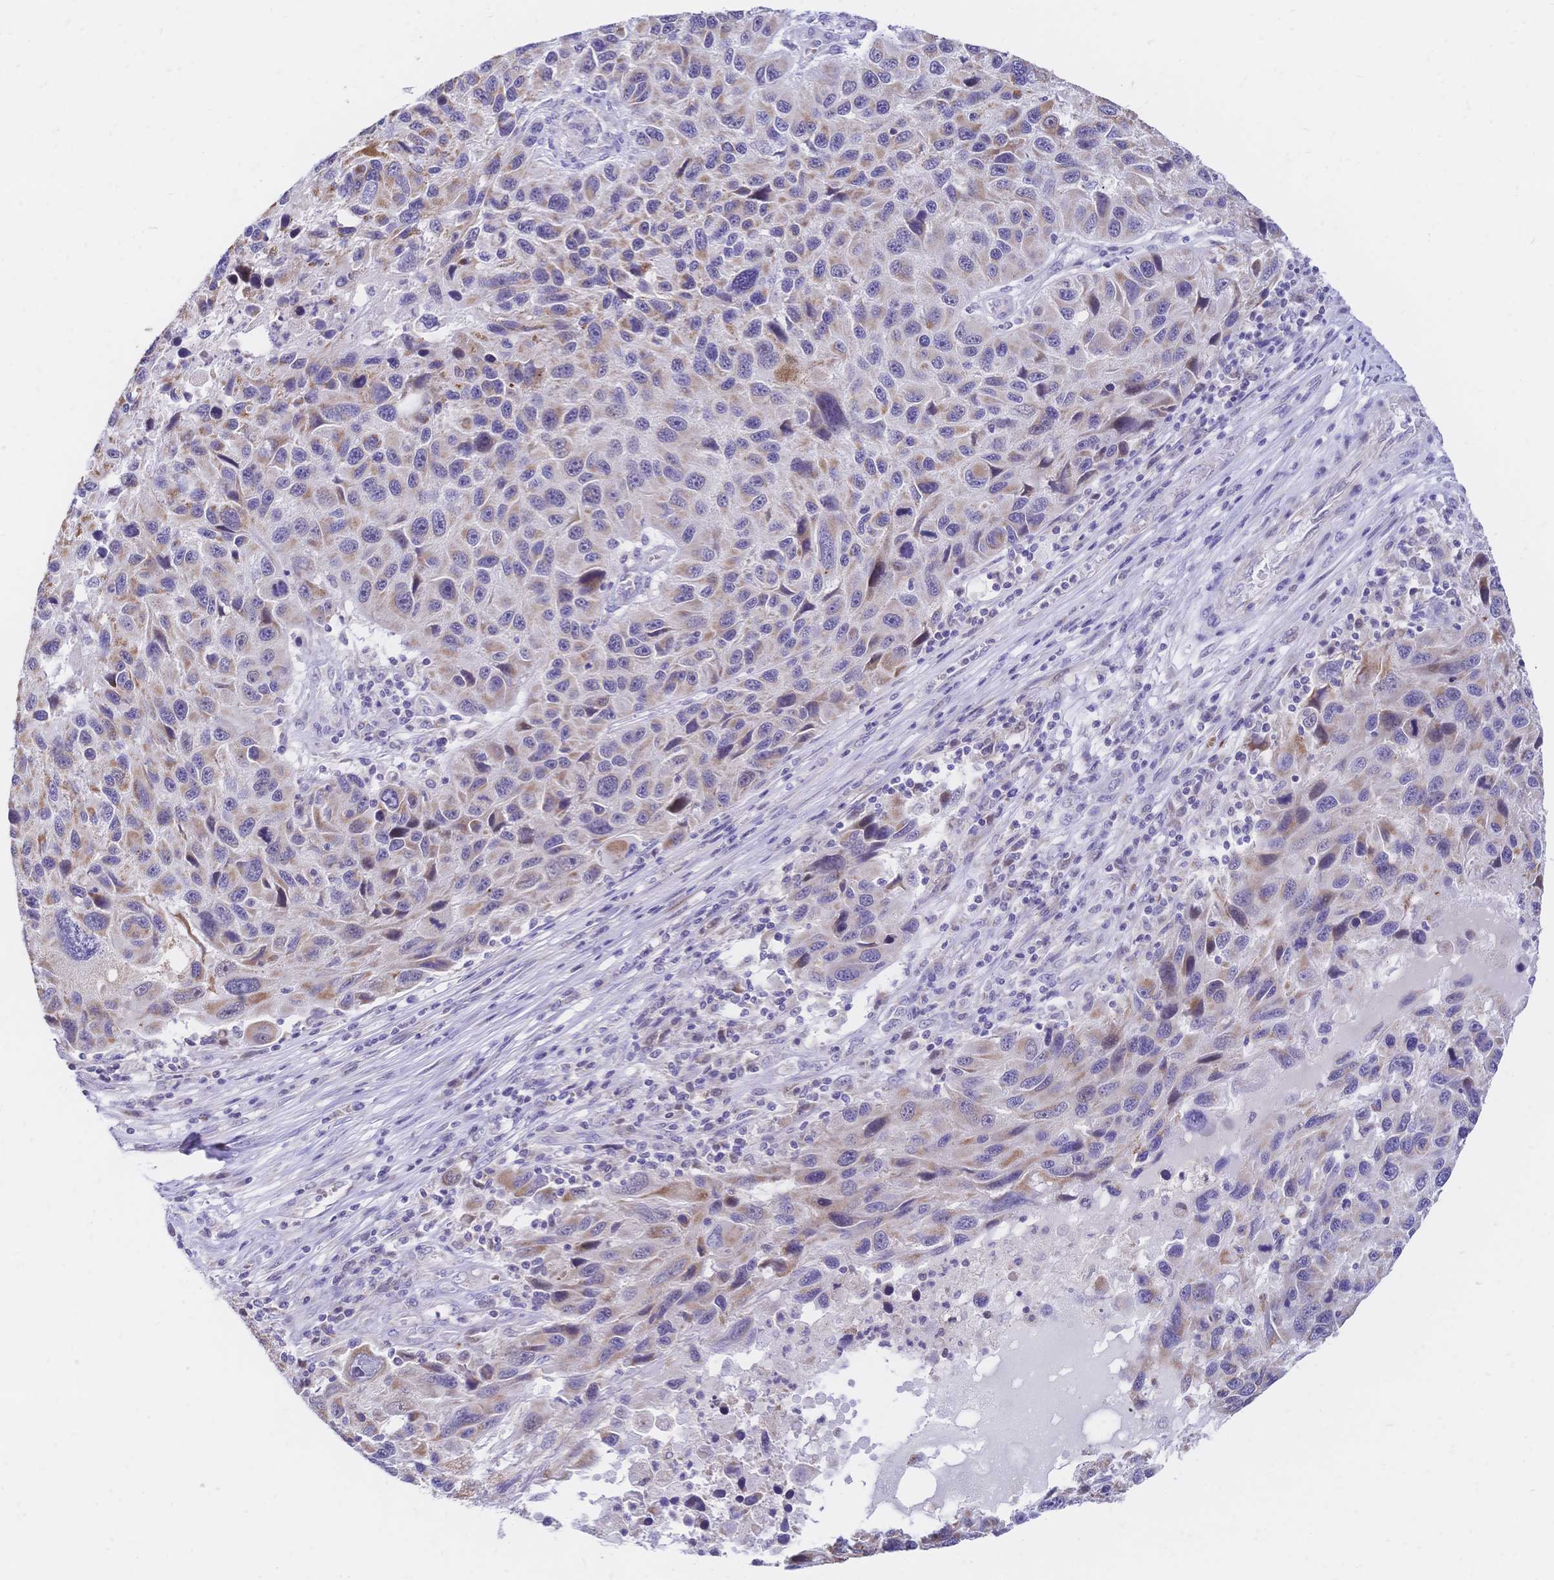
{"staining": {"intensity": "weak", "quantity": "25%-75%", "location": "cytoplasmic/membranous"}, "tissue": "melanoma", "cell_type": "Tumor cells", "image_type": "cancer", "snomed": [{"axis": "morphology", "description": "Malignant melanoma, NOS"}, {"axis": "topography", "description": "Skin"}], "caption": "Melanoma stained with a protein marker demonstrates weak staining in tumor cells.", "gene": "CLEC18B", "patient": {"sex": "male", "age": 53}}